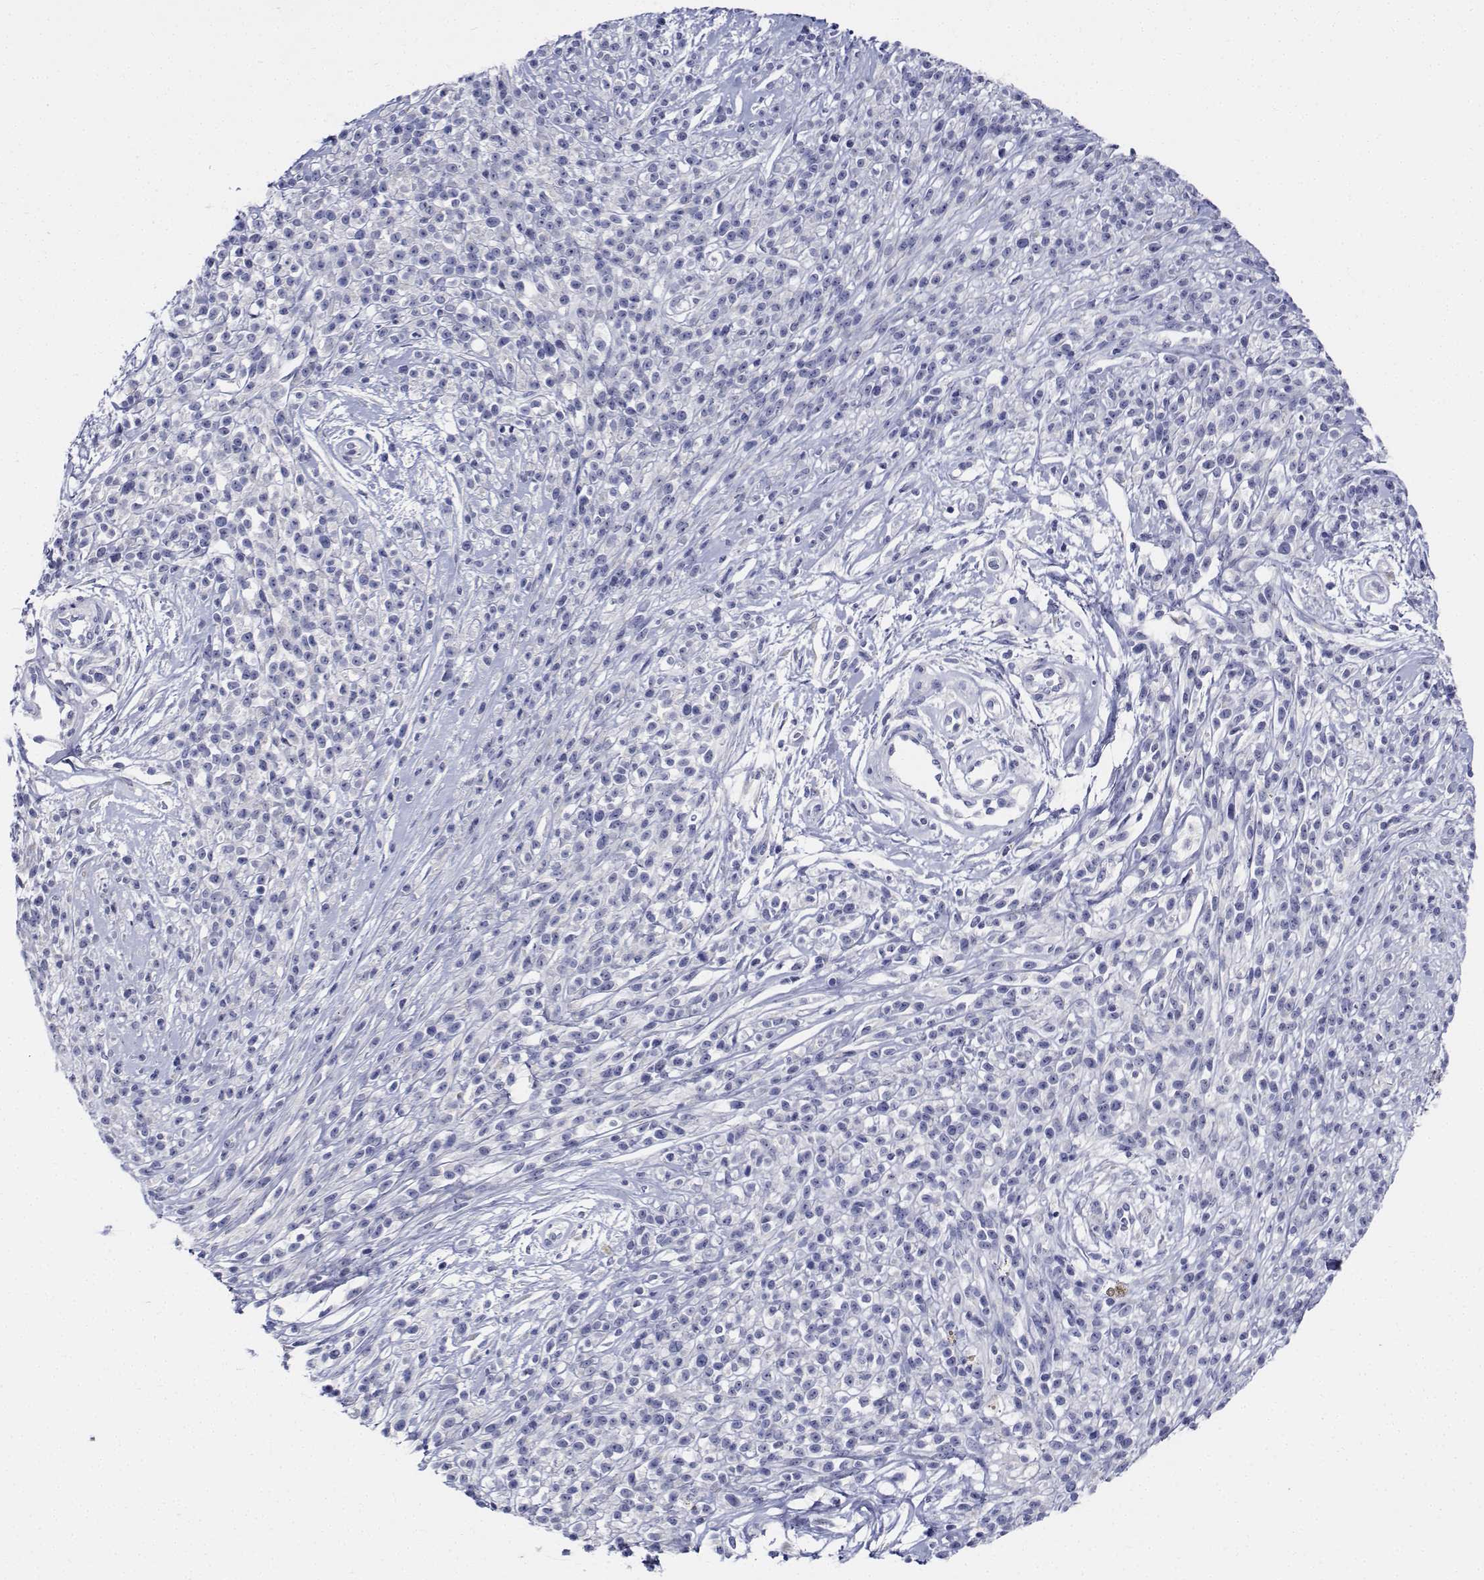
{"staining": {"intensity": "negative", "quantity": "none", "location": "none"}, "tissue": "melanoma", "cell_type": "Tumor cells", "image_type": "cancer", "snomed": [{"axis": "morphology", "description": "Malignant melanoma, NOS"}, {"axis": "topography", "description": "Skin"}, {"axis": "topography", "description": "Skin of trunk"}], "caption": "Immunohistochemistry micrograph of neoplastic tissue: human melanoma stained with DAB reveals no significant protein positivity in tumor cells.", "gene": "CDHR3", "patient": {"sex": "male", "age": 74}}